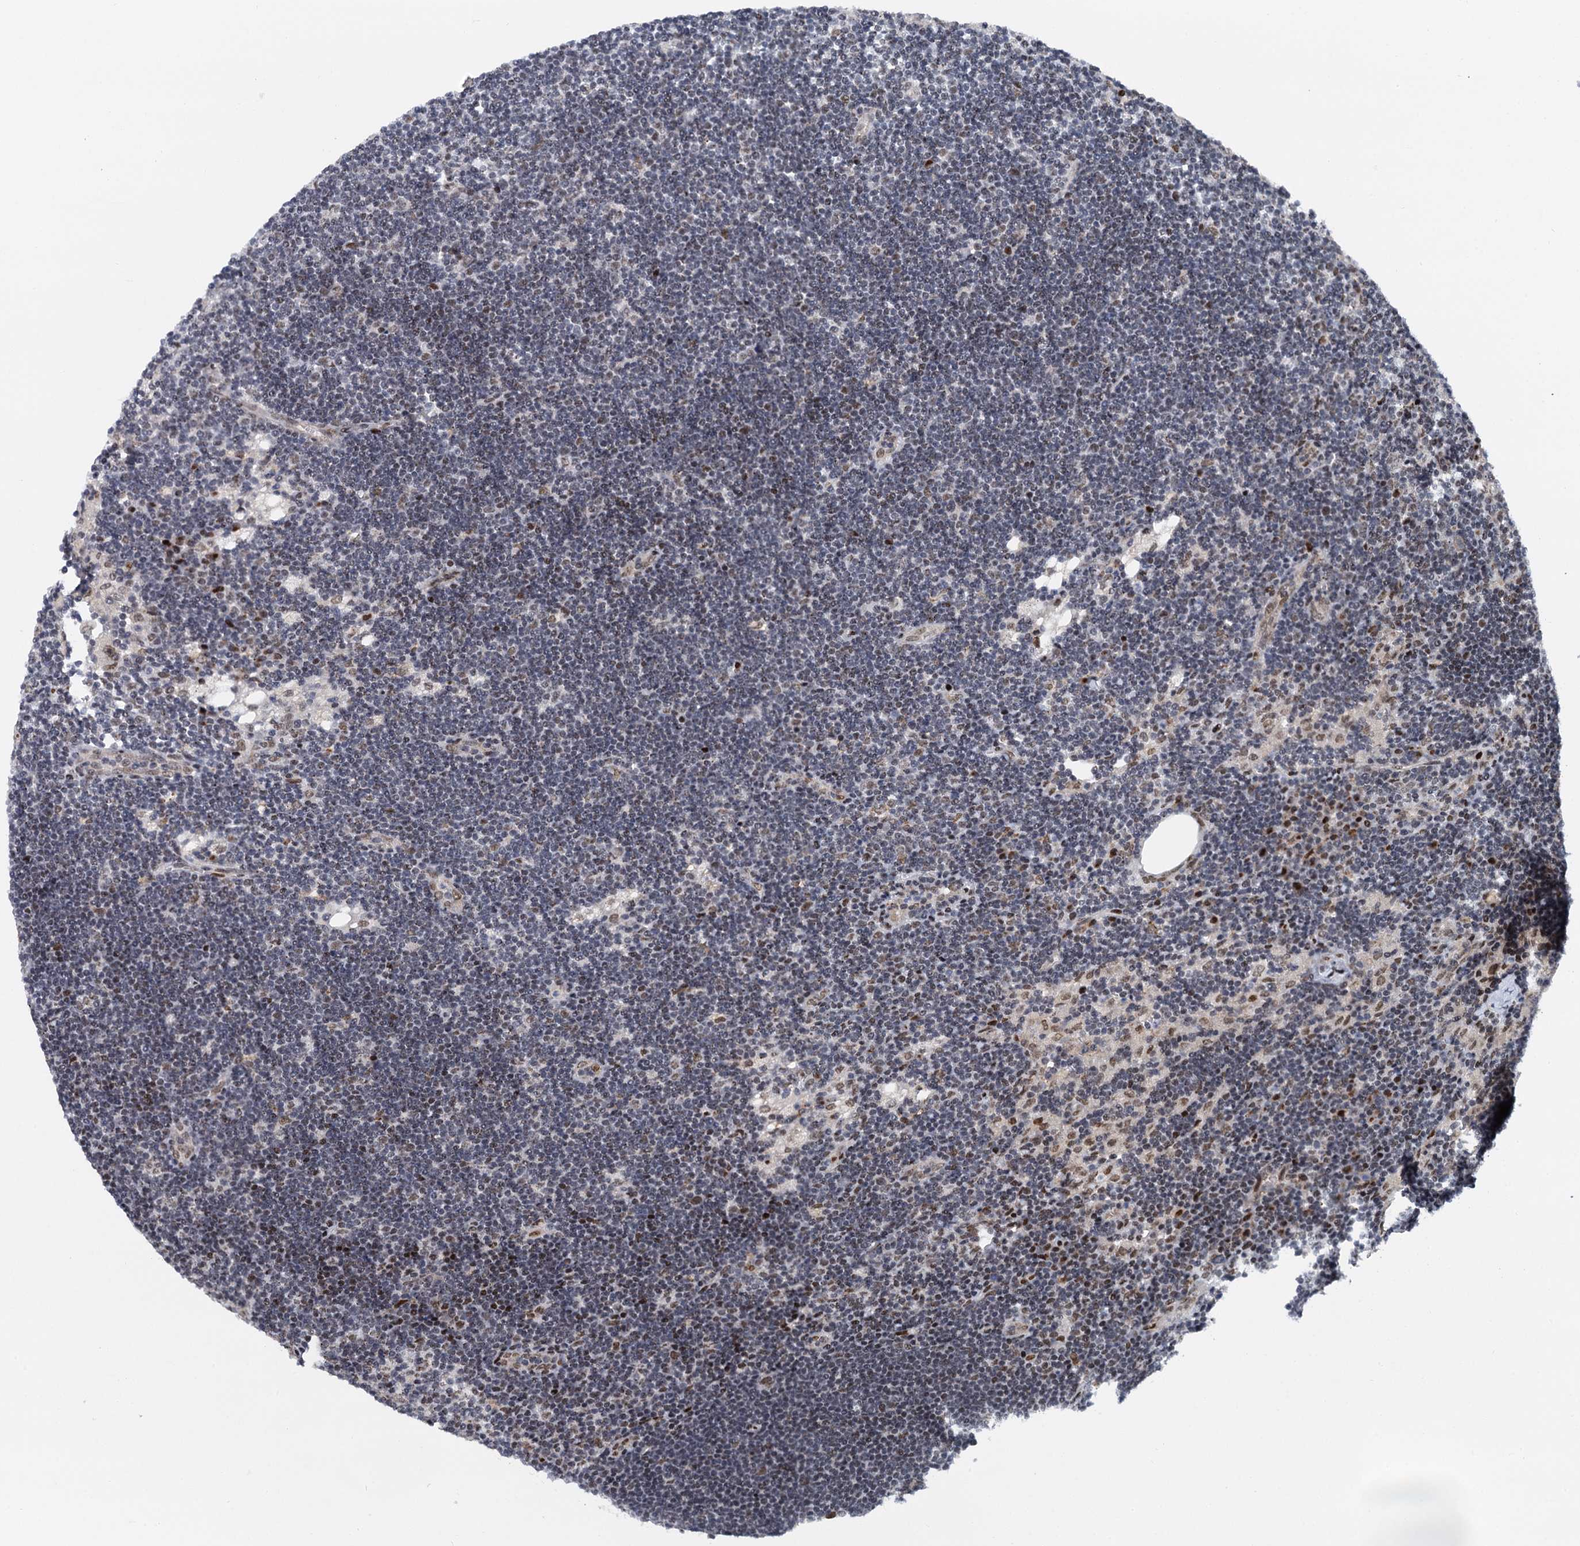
{"staining": {"intensity": "moderate", "quantity": "<25%", "location": "nuclear"}, "tissue": "lymph node", "cell_type": "Germinal center cells", "image_type": "normal", "snomed": [{"axis": "morphology", "description": "Normal tissue, NOS"}, {"axis": "topography", "description": "Lymph node"}], "caption": "A high-resolution micrograph shows IHC staining of normal lymph node, which reveals moderate nuclear staining in about <25% of germinal center cells. (Stains: DAB in brown, nuclei in blue, Microscopy: brightfield microscopy at high magnification).", "gene": "RUFY2", "patient": {"sex": "male", "age": 24}}